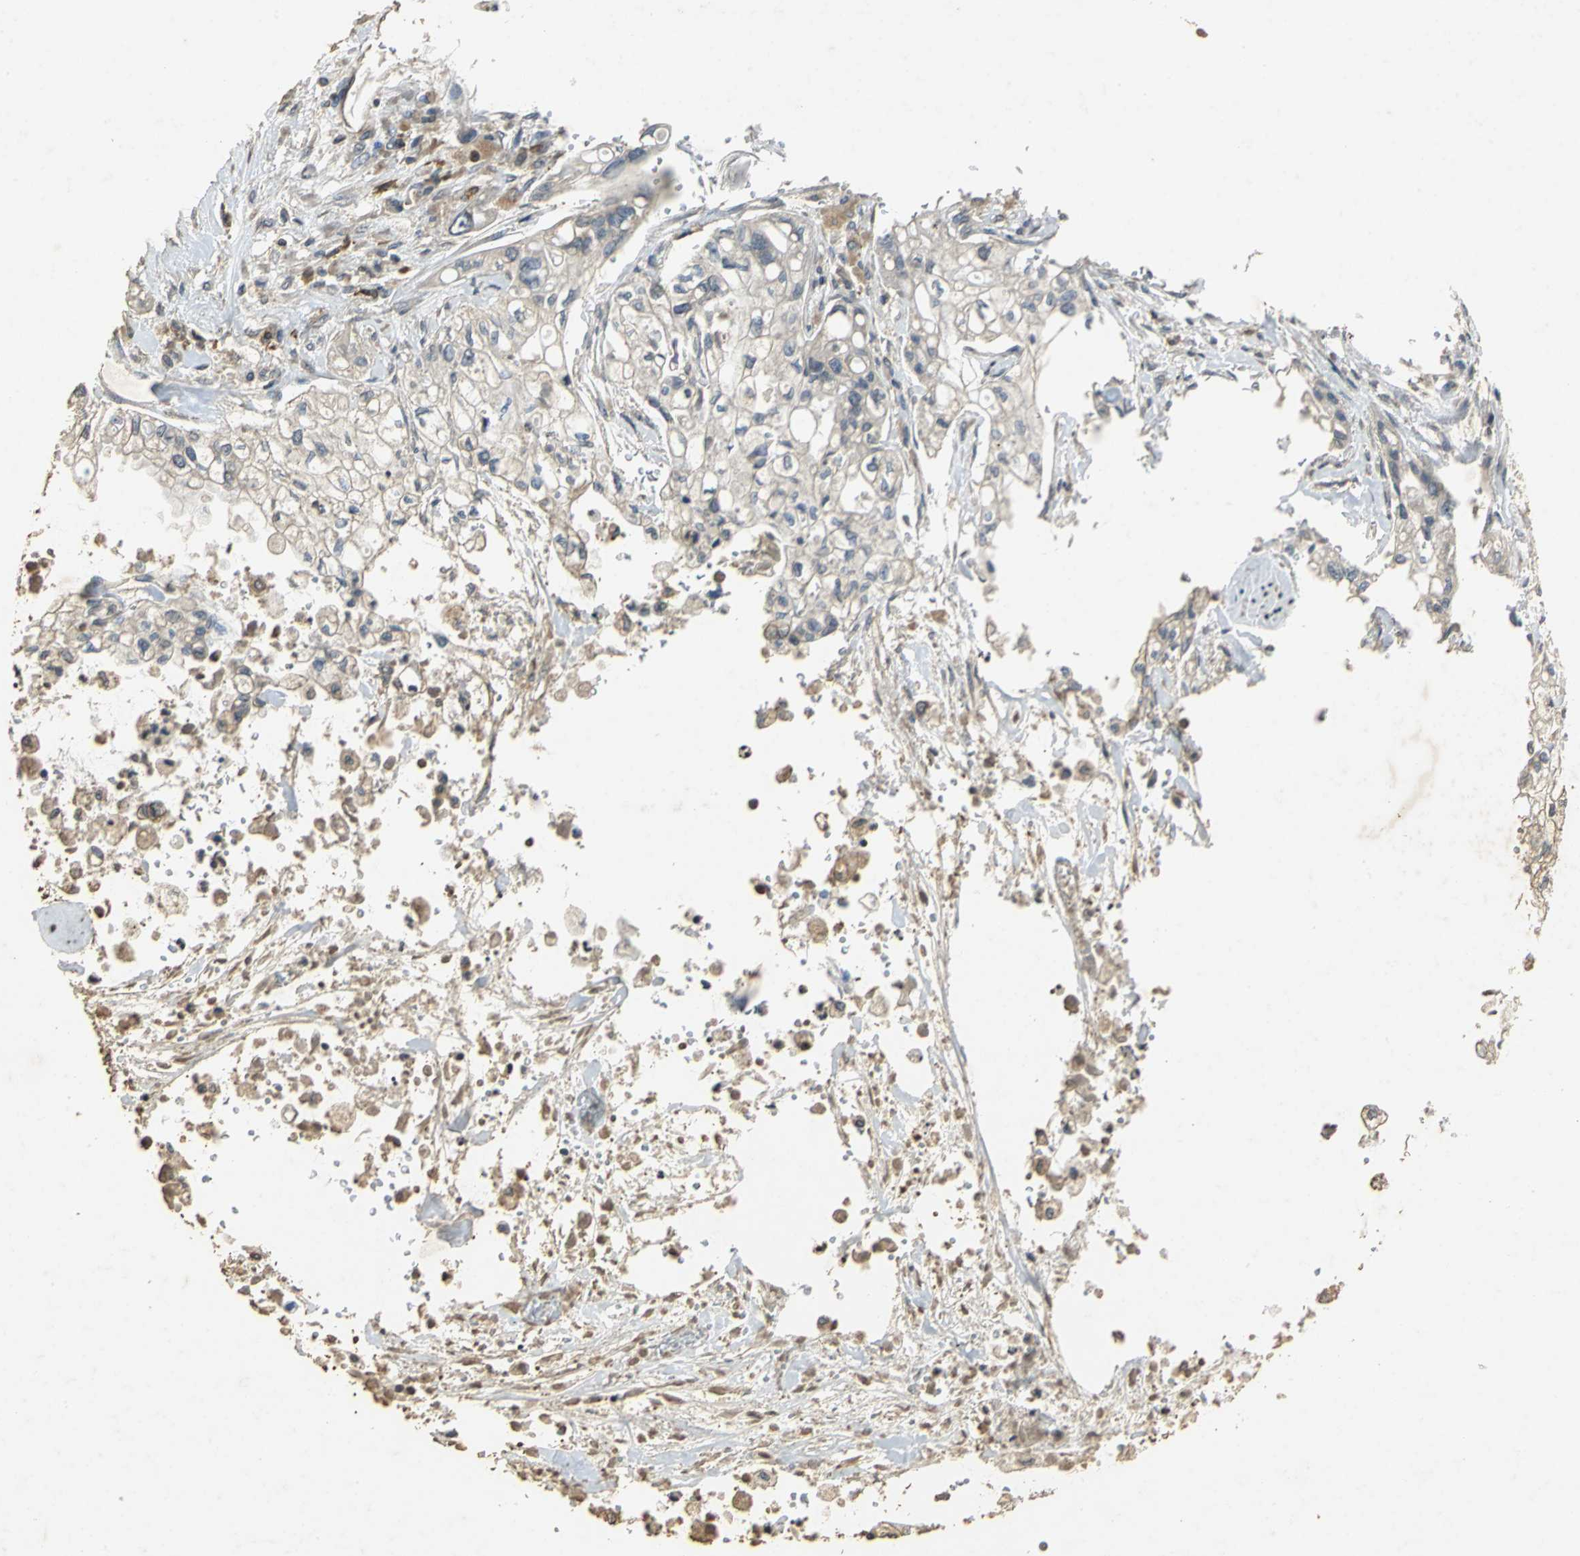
{"staining": {"intensity": "weak", "quantity": ">75%", "location": "cytoplasmic/membranous"}, "tissue": "pancreatic cancer", "cell_type": "Tumor cells", "image_type": "cancer", "snomed": [{"axis": "morphology", "description": "Normal tissue, NOS"}, {"axis": "topography", "description": "Pancreas"}], "caption": "Tumor cells show low levels of weak cytoplasmic/membranous expression in about >75% of cells in pancreatic cancer.", "gene": "ACSL4", "patient": {"sex": "male", "age": 42}}